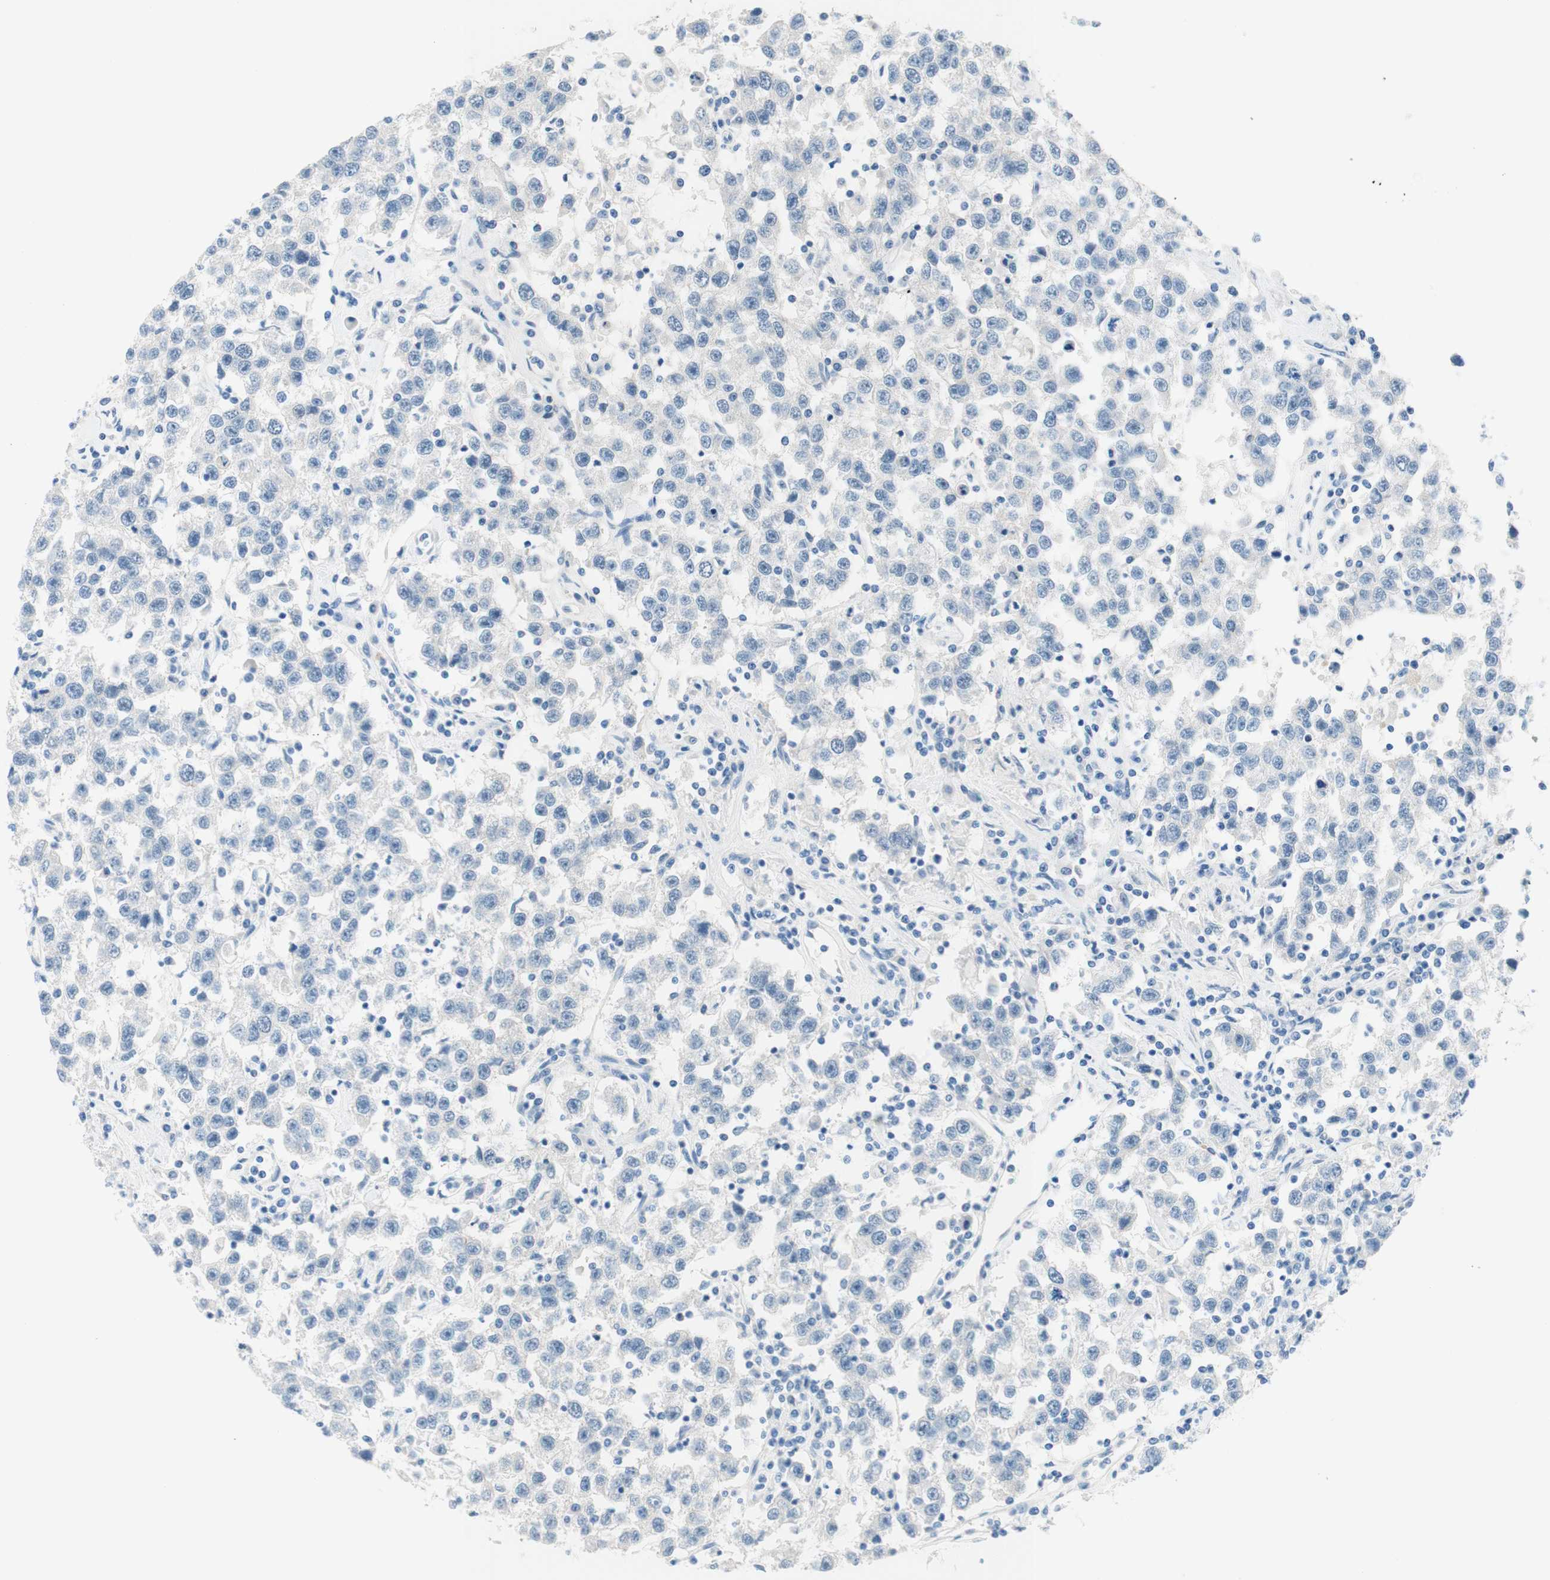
{"staining": {"intensity": "negative", "quantity": "none", "location": "none"}, "tissue": "testis cancer", "cell_type": "Tumor cells", "image_type": "cancer", "snomed": [{"axis": "morphology", "description": "Seminoma, NOS"}, {"axis": "topography", "description": "Testis"}], "caption": "This is an IHC histopathology image of human testis cancer. There is no positivity in tumor cells.", "gene": "PASD1", "patient": {"sex": "male", "age": 41}}